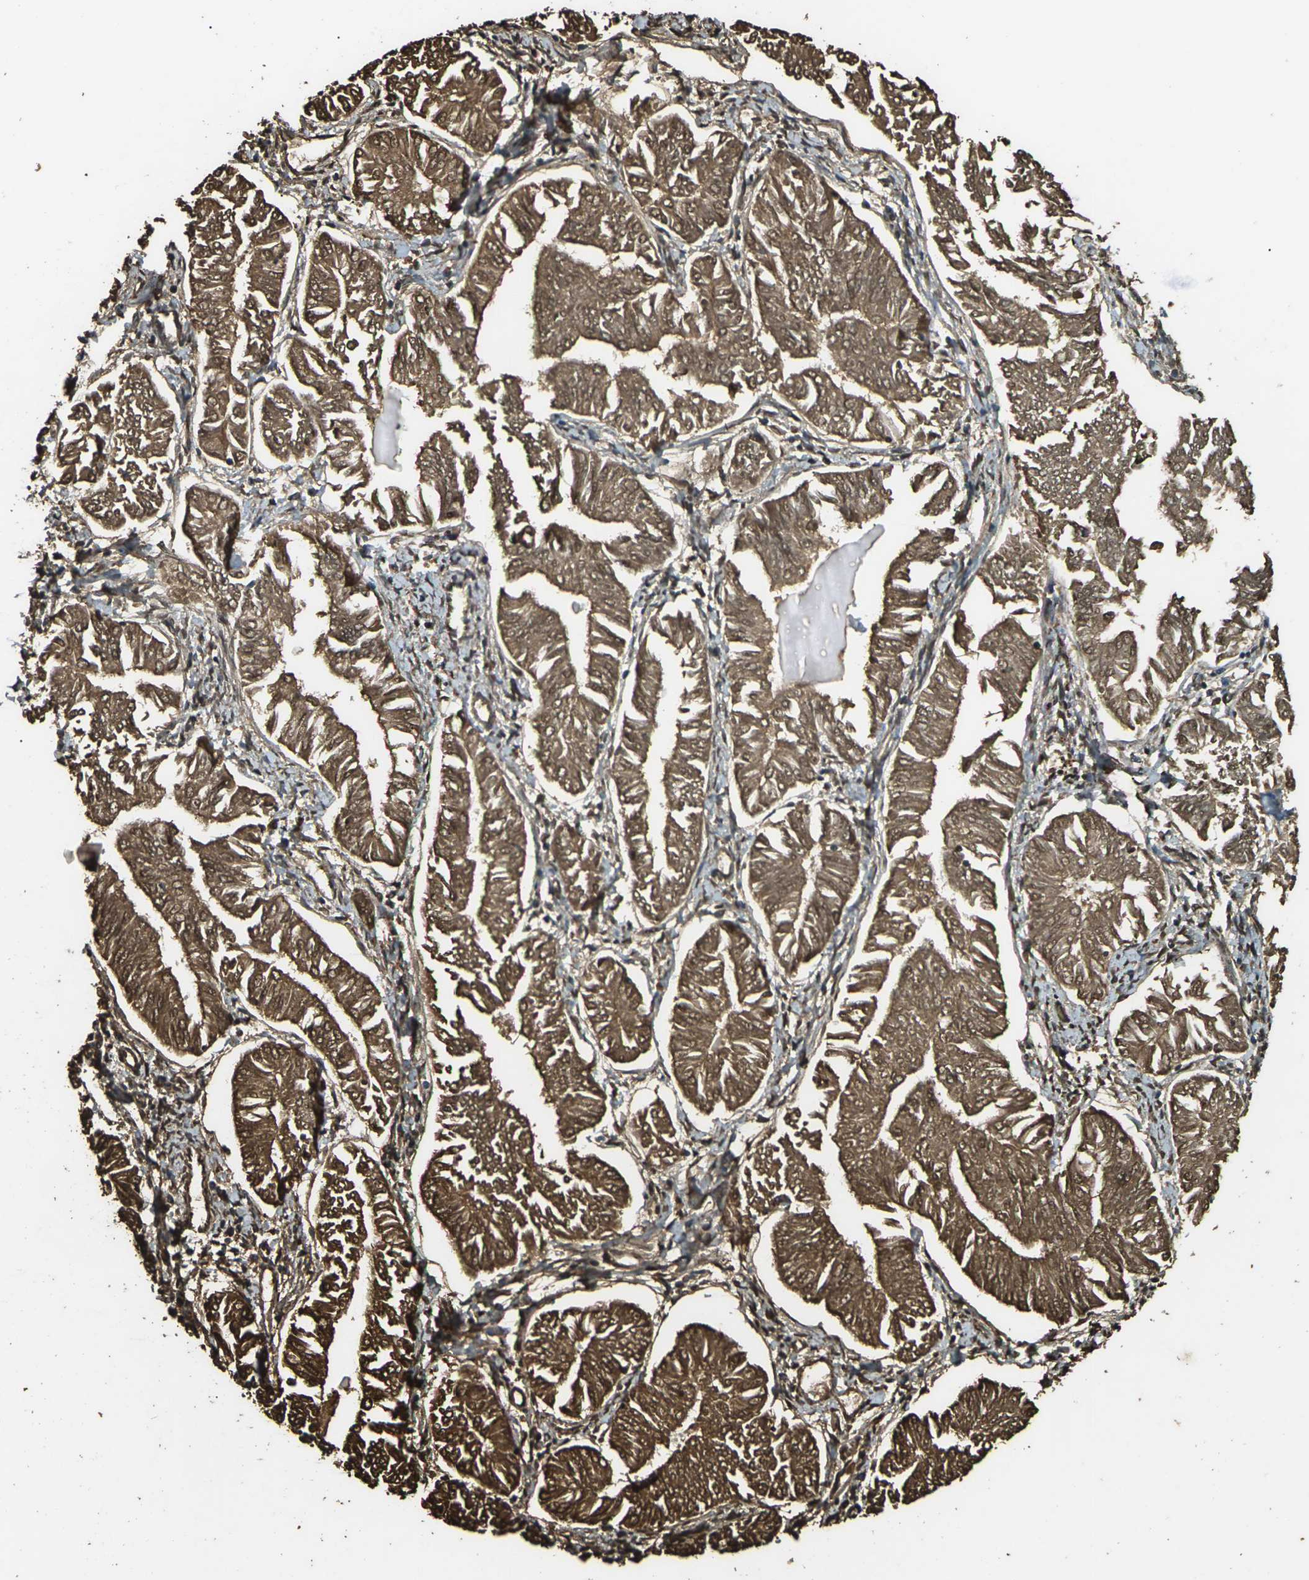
{"staining": {"intensity": "strong", "quantity": ">75%", "location": "cytoplasmic/membranous,nuclear"}, "tissue": "endometrial cancer", "cell_type": "Tumor cells", "image_type": "cancer", "snomed": [{"axis": "morphology", "description": "Adenocarcinoma, NOS"}, {"axis": "topography", "description": "Endometrium"}], "caption": "IHC staining of adenocarcinoma (endometrial), which displays high levels of strong cytoplasmic/membranous and nuclear expression in about >75% of tumor cells indicating strong cytoplasmic/membranous and nuclear protein expression. The staining was performed using DAB (3,3'-diaminobenzidine) (brown) for protein detection and nuclei were counterstained in hematoxylin (blue).", "gene": "CYP1B1", "patient": {"sex": "female", "age": 53}}